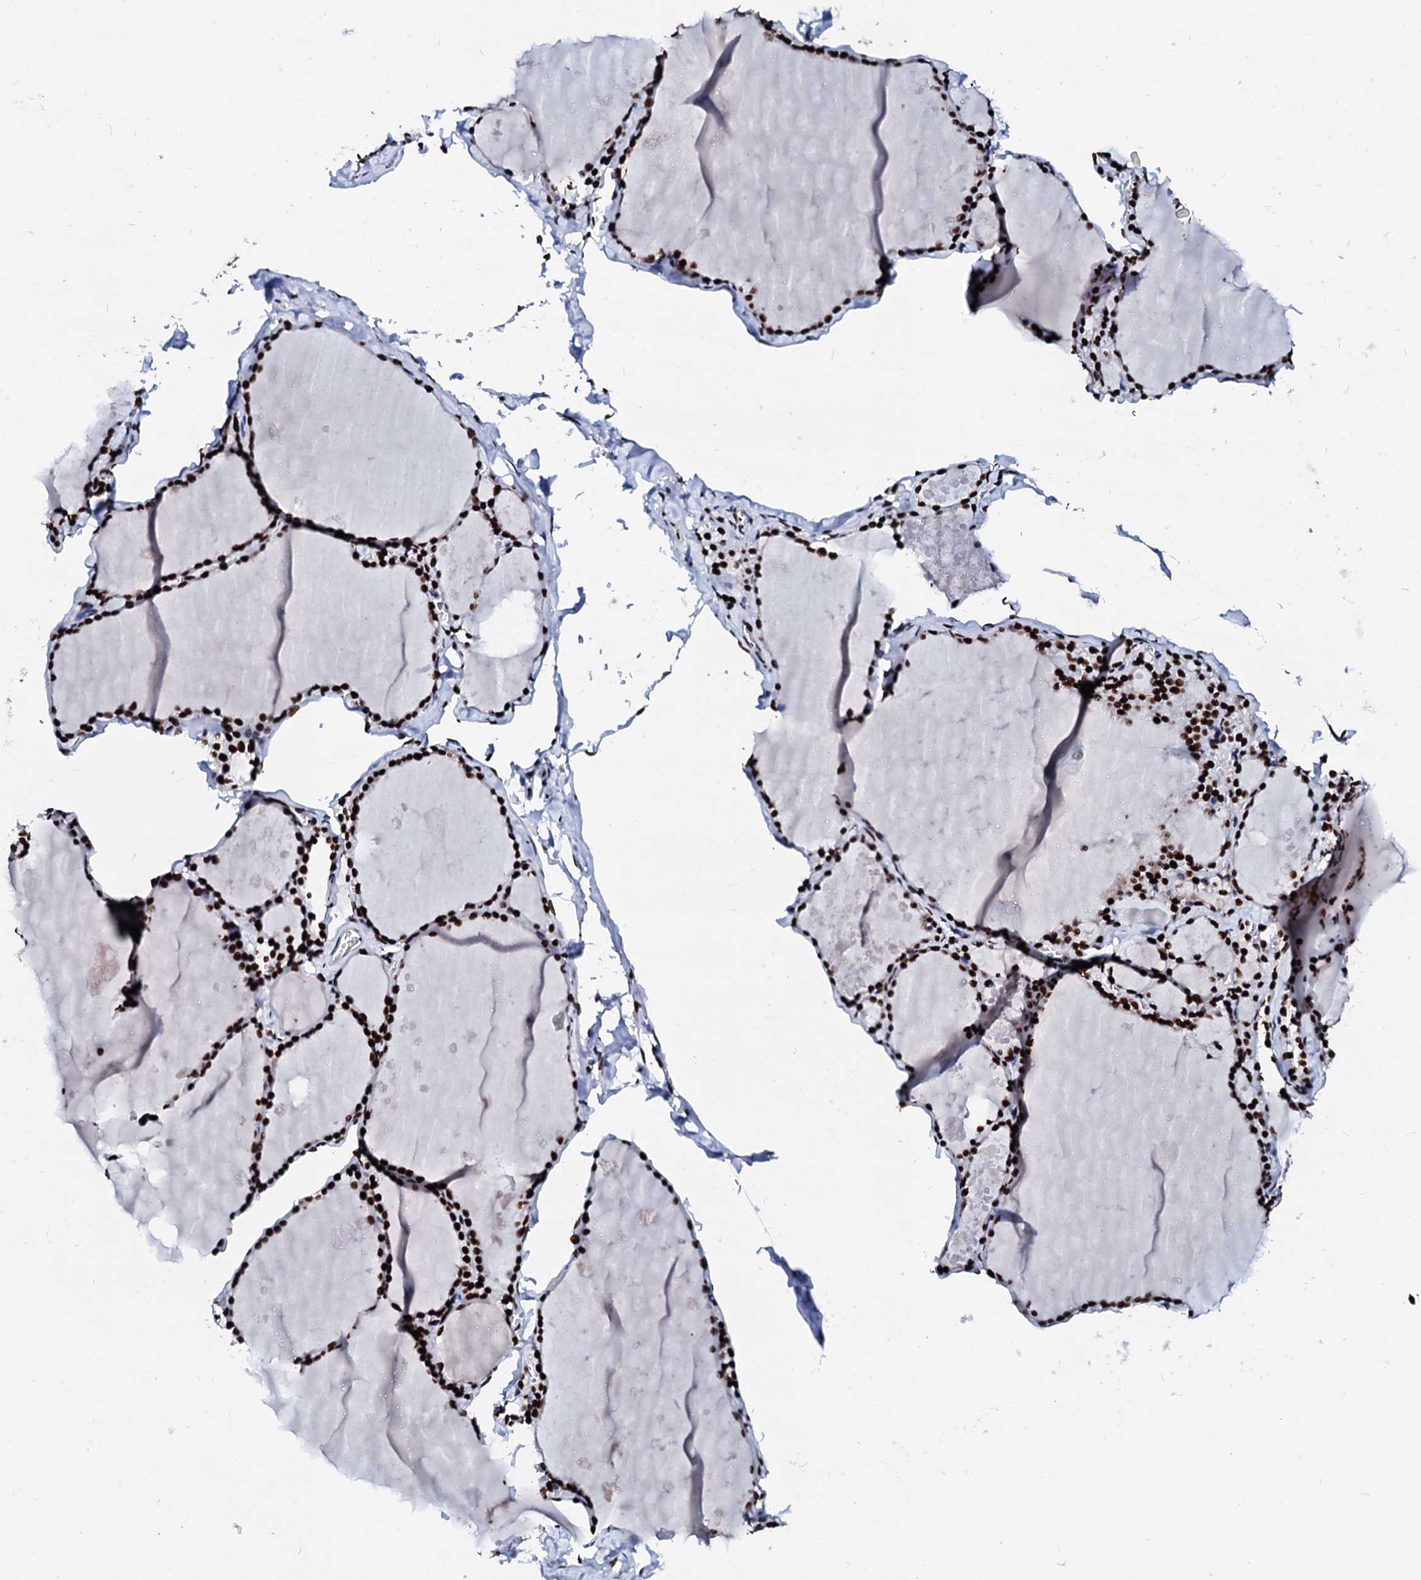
{"staining": {"intensity": "strong", "quantity": ">75%", "location": "nuclear"}, "tissue": "thyroid gland", "cell_type": "Glandular cells", "image_type": "normal", "snomed": [{"axis": "morphology", "description": "Normal tissue, NOS"}, {"axis": "topography", "description": "Thyroid gland"}], "caption": "High-power microscopy captured an immunohistochemistry histopathology image of benign thyroid gland, revealing strong nuclear staining in approximately >75% of glandular cells. (DAB IHC with brightfield microscopy, high magnification).", "gene": "RALY", "patient": {"sex": "male", "age": 56}}